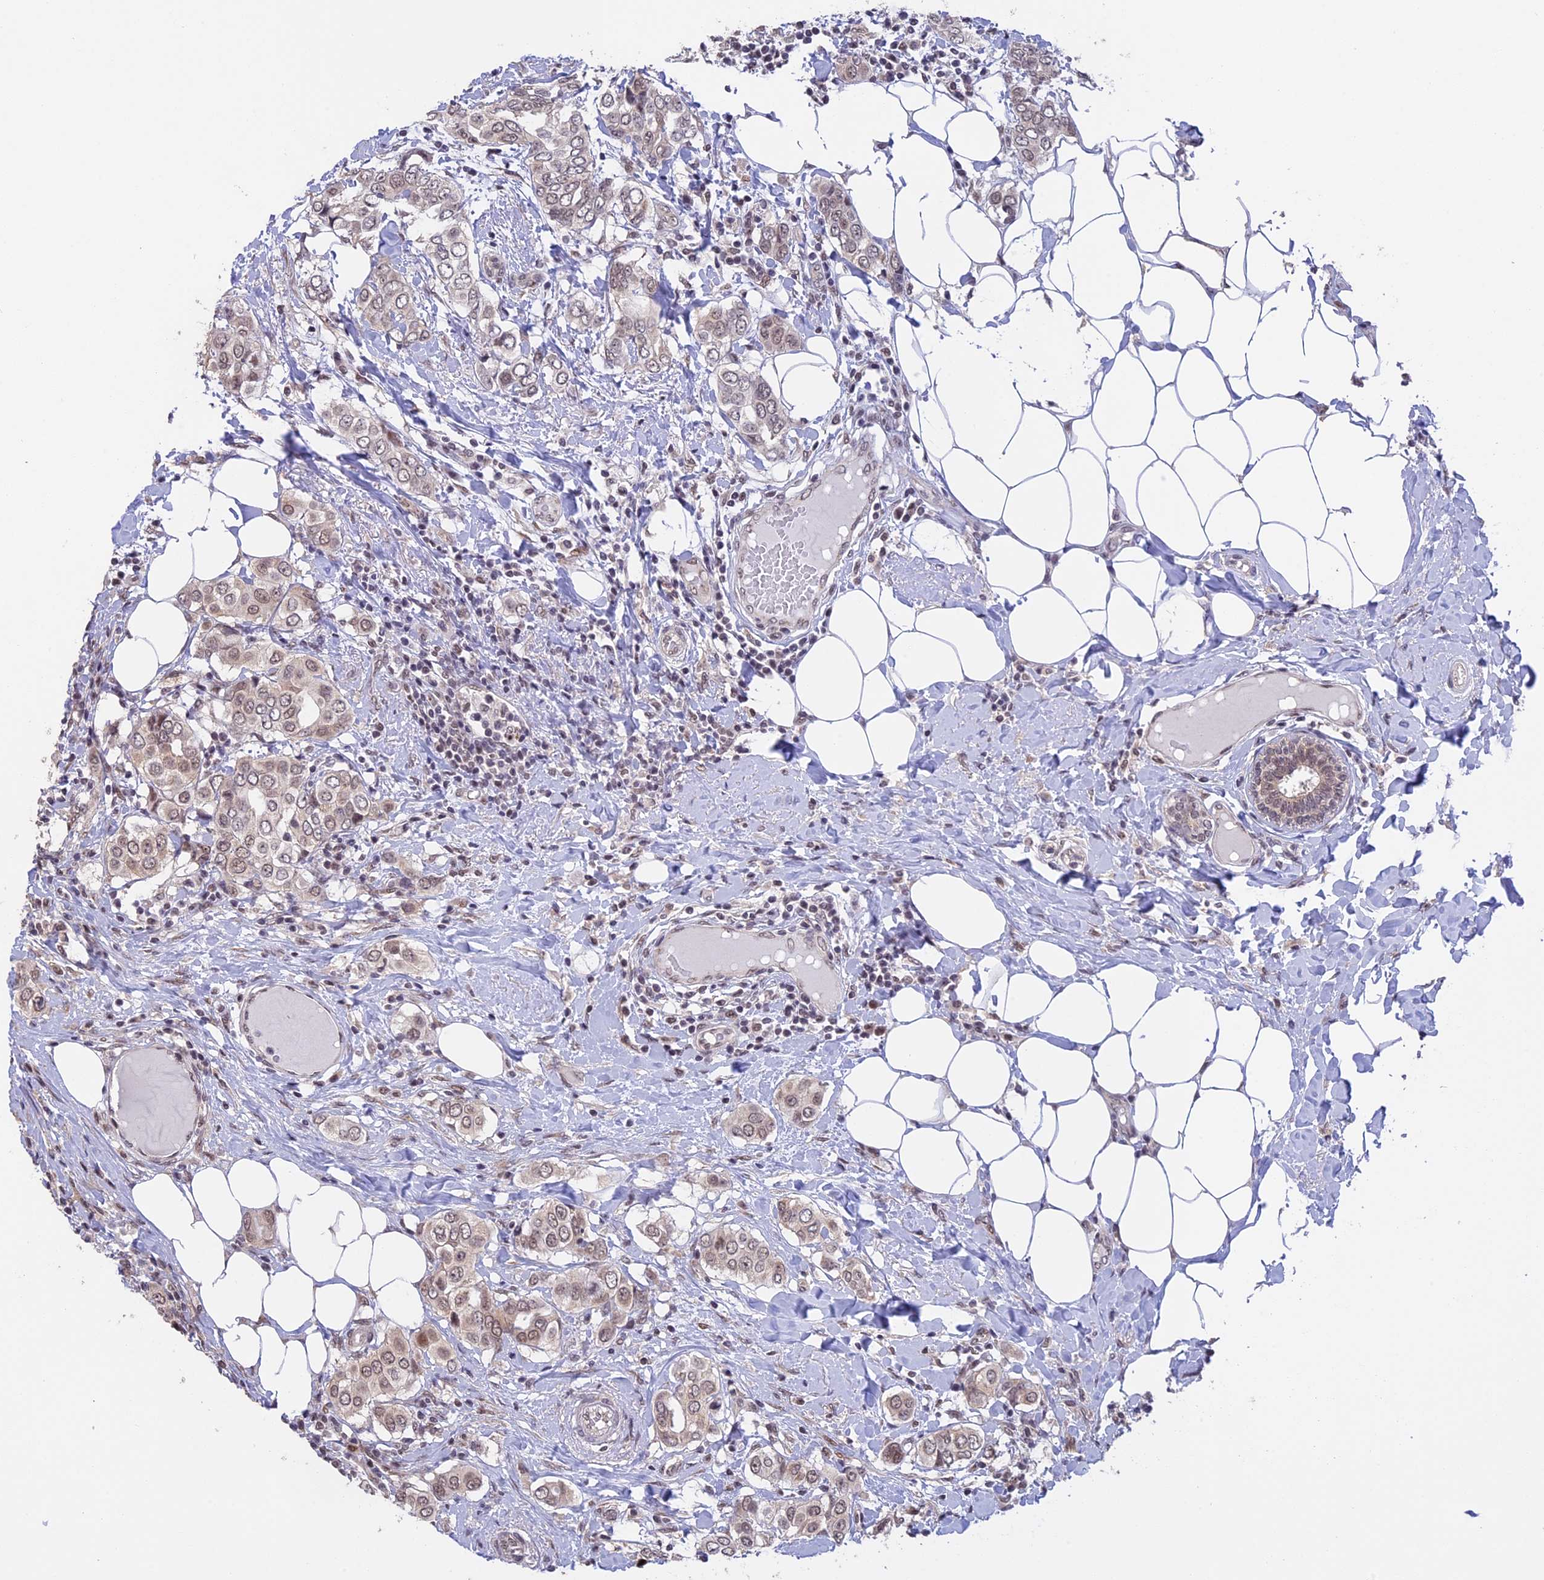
{"staining": {"intensity": "weak", "quantity": "25%-75%", "location": "nuclear"}, "tissue": "breast cancer", "cell_type": "Tumor cells", "image_type": "cancer", "snomed": [{"axis": "morphology", "description": "Lobular carcinoma"}, {"axis": "topography", "description": "Breast"}], "caption": "Breast cancer stained with immunohistochemistry (IHC) shows weak nuclear expression in approximately 25%-75% of tumor cells.", "gene": "POLR2C", "patient": {"sex": "female", "age": 51}}